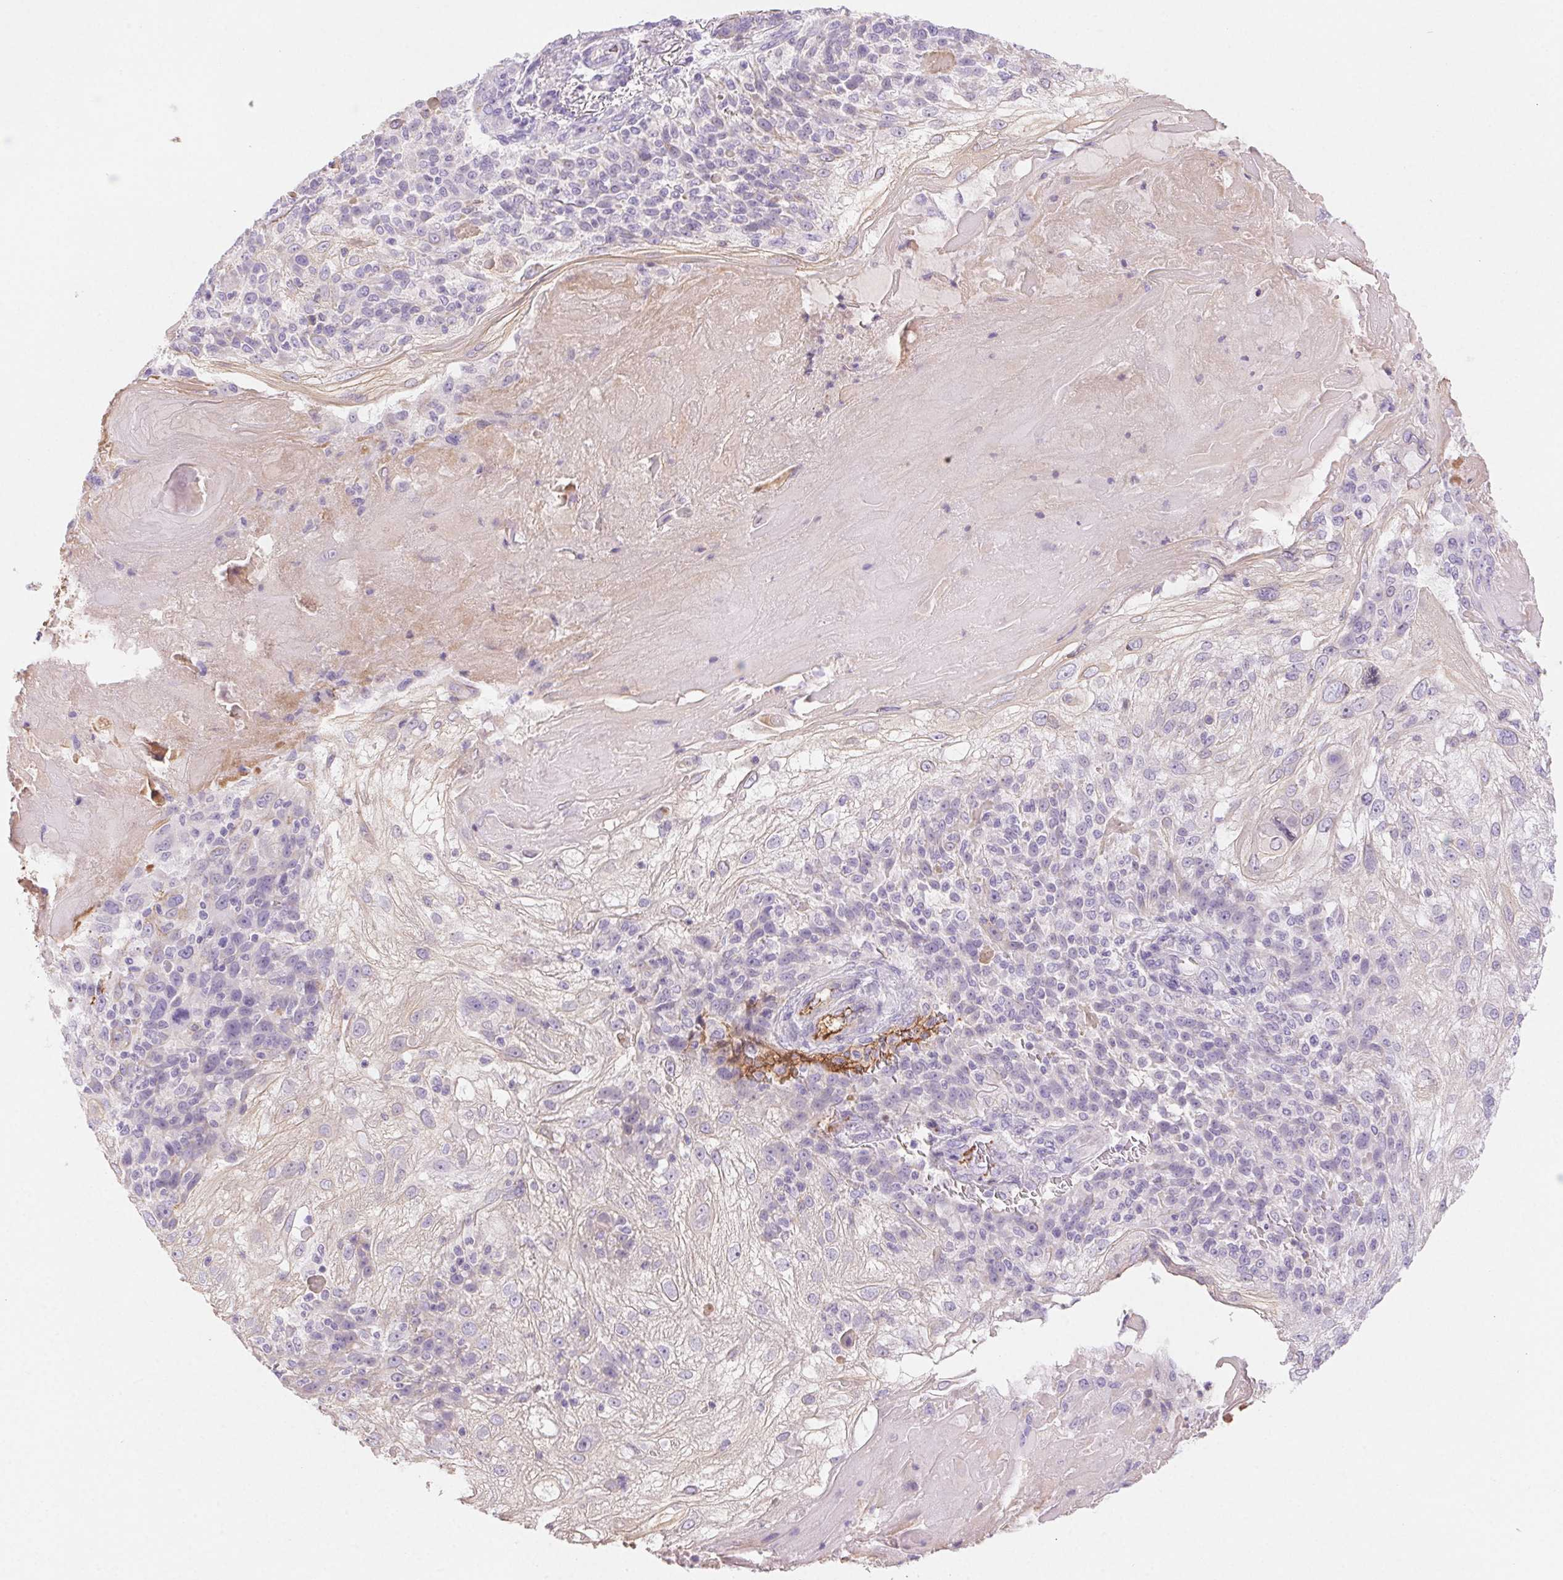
{"staining": {"intensity": "weak", "quantity": "<25%", "location": "cytoplasmic/membranous"}, "tissue": "skin cancer", "cell_type": "Tumor cells", "image_type": "cancer", "snomed": [{"axis": "morphology", "description": "Normal tissue, NOS"}, {"axis": "morphology", "description": "Squamous cell carcinoma, NOS"}, {"axis": "topography", "description": "Skin"}], "caption": "A high-resolution histopathology image shows immunohistochemistry staining of skin cancer (squamous cell carcinoma), which demonstrates no significant staining in tumor cells.", "gene": "FGA", "patient": {"sex": "female", "age": 83}}